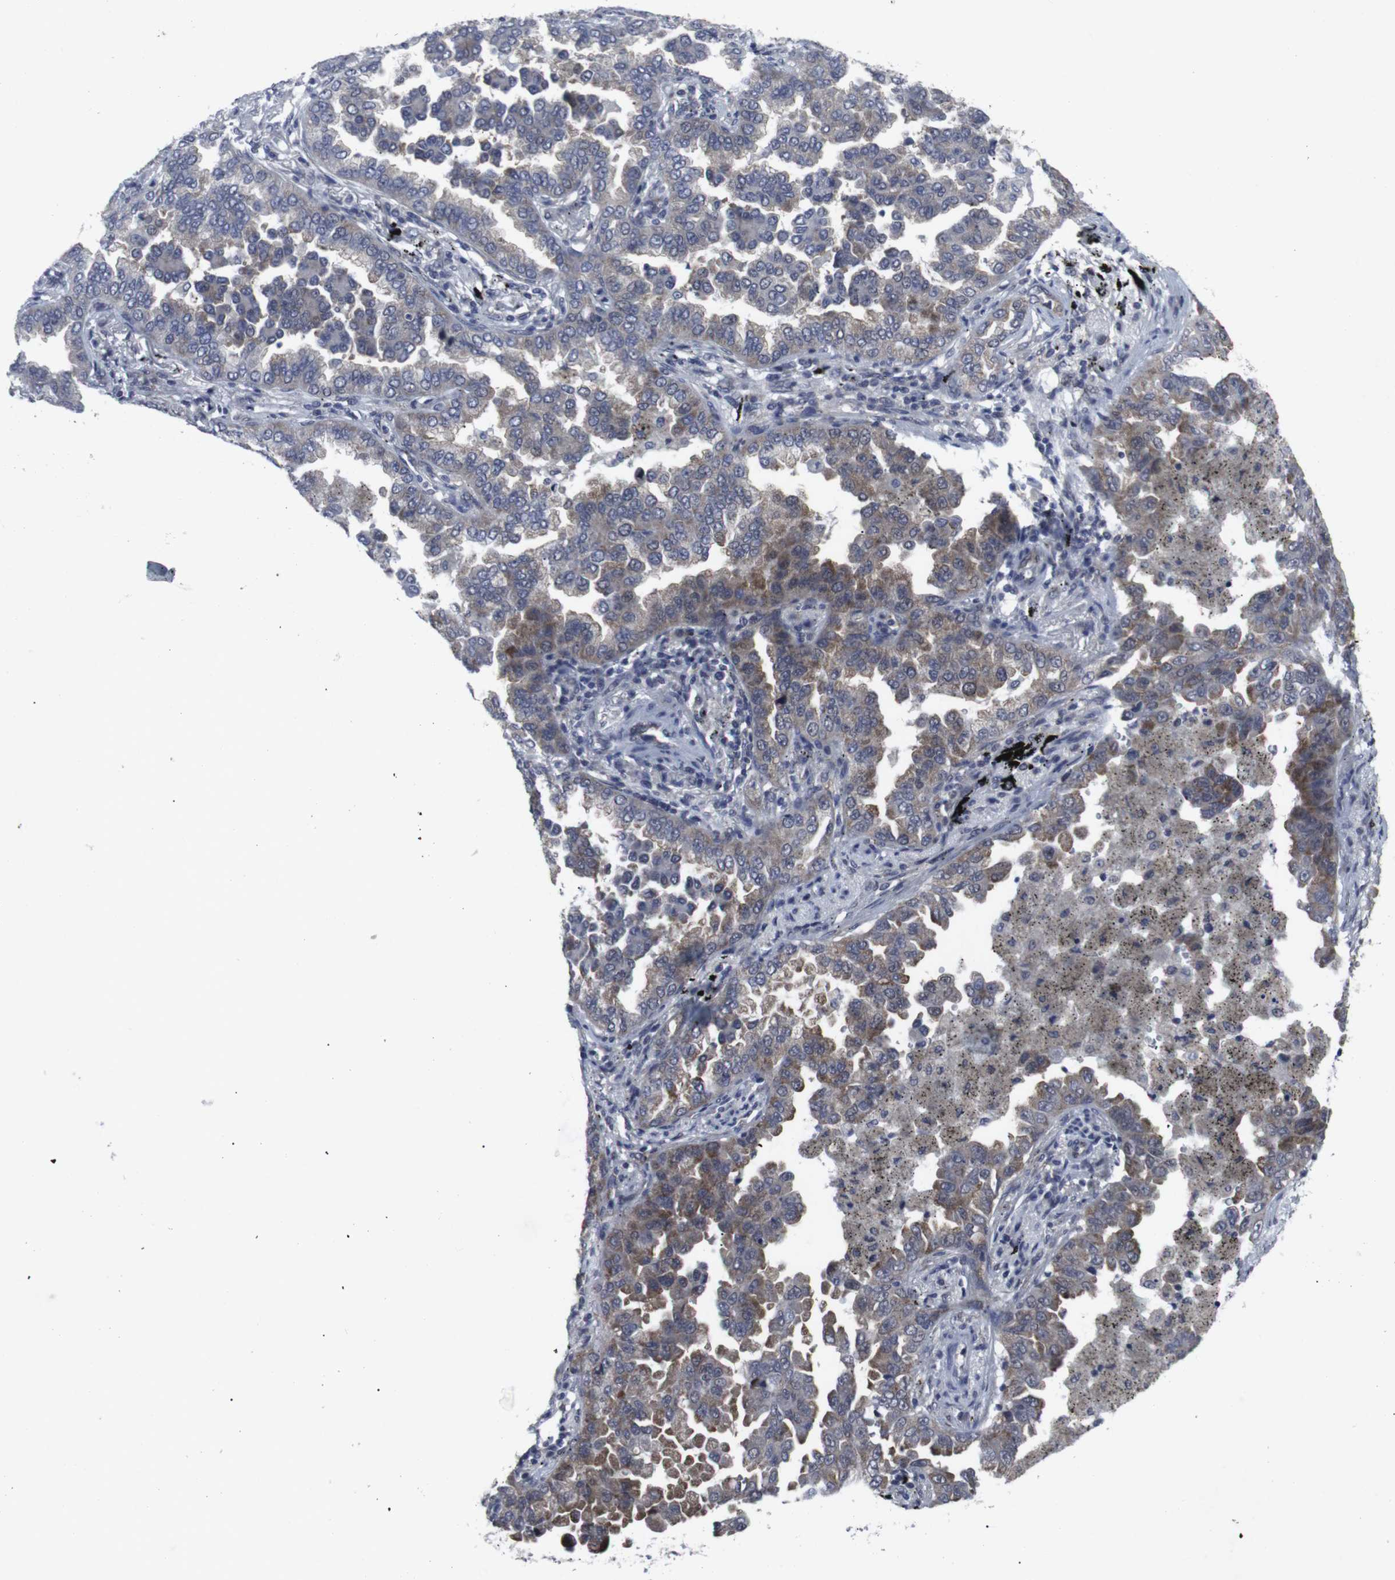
{"staining": {"intensity": "moderate", "quantity": "25%-75%", "location": "cytoplasmic/membranous"}, "tissue": "lung cancer", "cell_type": "Tumor cells", "image_type": "cancer", "snomed": [{"axis": "morphology", "description": "Normal tissue, NOS"}, {"axis": "morphology", "description": "Adenocarcinoma, NOS"}, {"axis": "topography", "description": "Lung"}], "caption": "Protein staining of lung cancer tissue demonstrates moderate cytoplasmic/membranous staining in approximately 25%-75% of tumor cells.", "gene": "GEMIN2", "patient": {"sex": "male", "age": 59}}